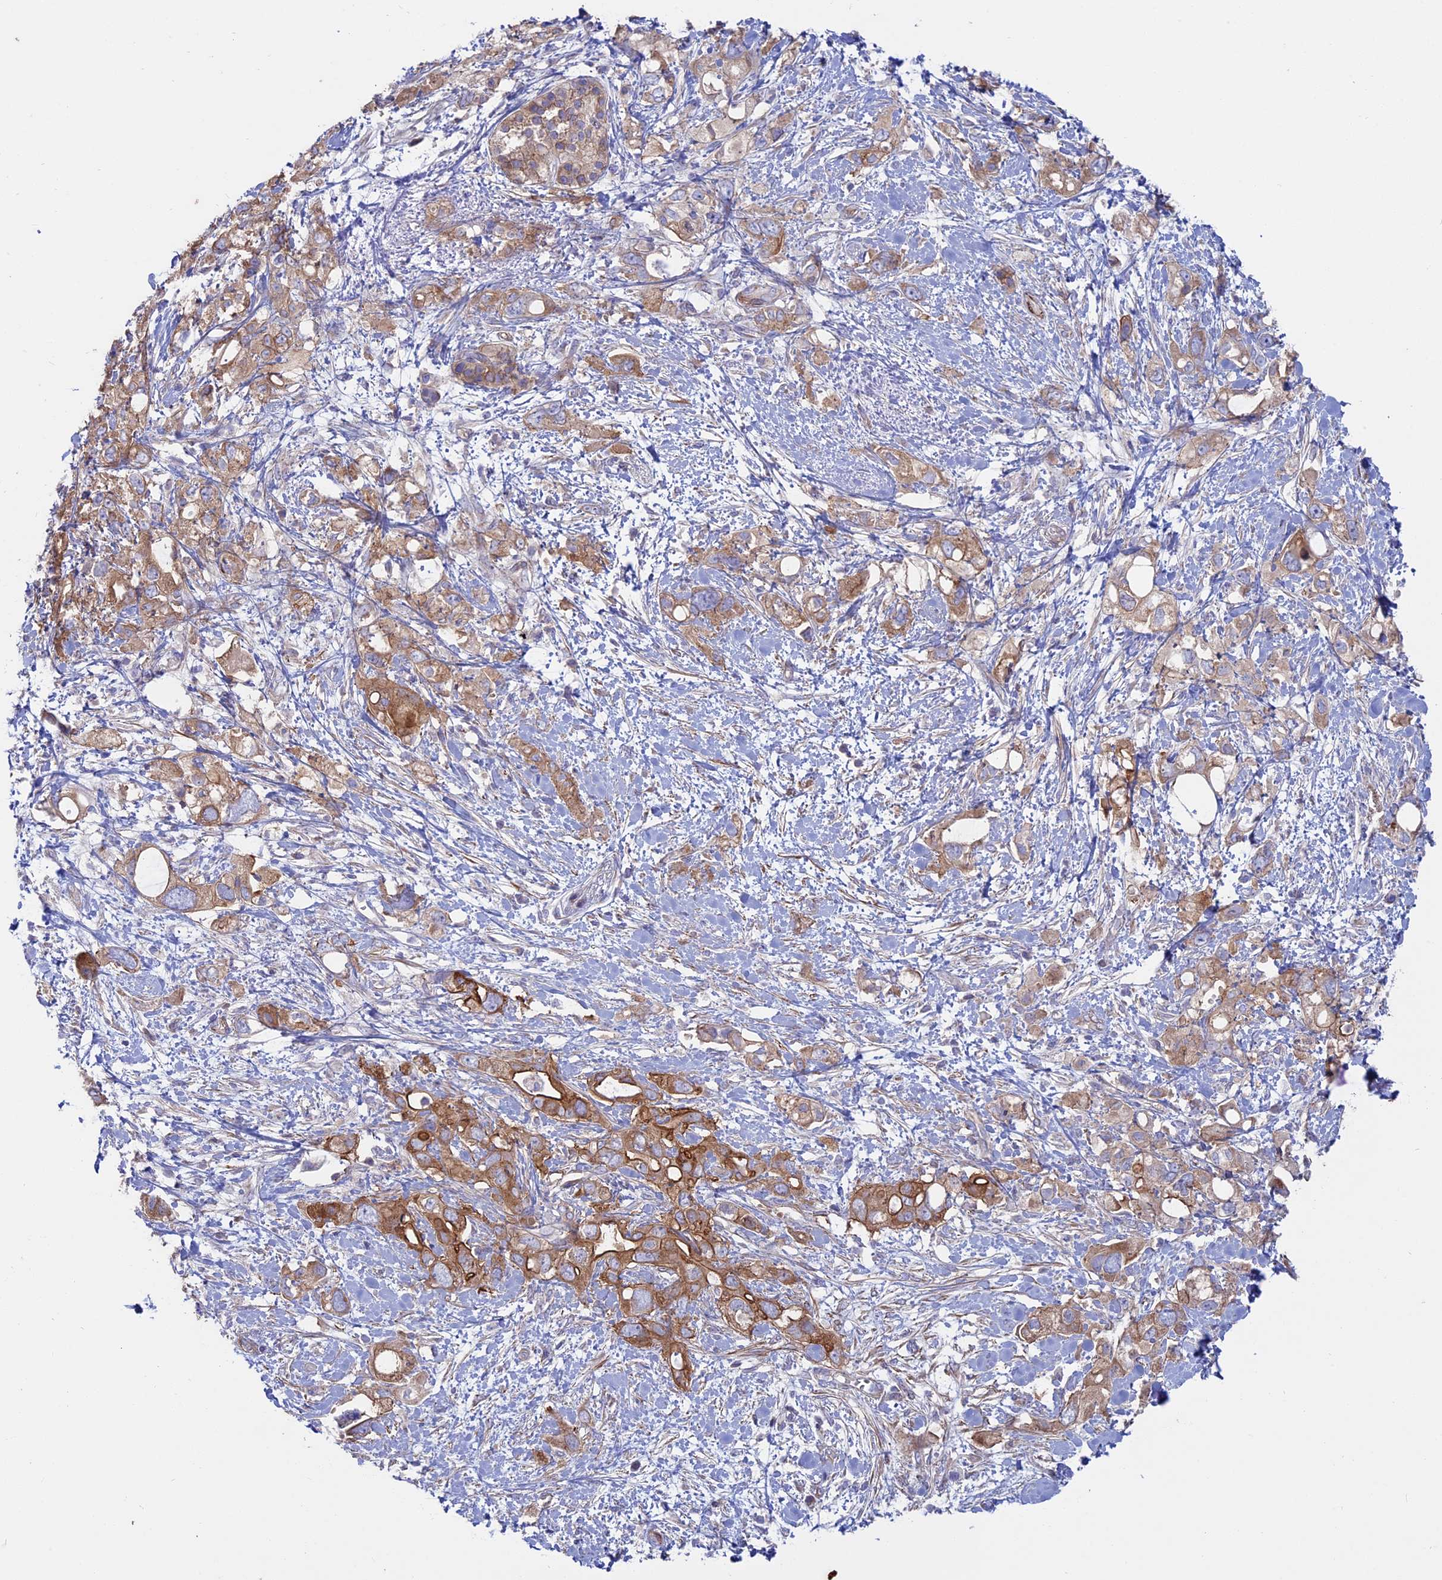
{"staining": {"intensity": "strong", "quantity": "25%-75%", "location": "cytoplasmic/membranous"}, "tissue": "pancreatic cancer", "cell_type": "Tumor cells", "image_type": "cancer", "snomed": [{"axis": "morphology", "description": "Adenocarcinoma, NOS"}, {"axis": "topography", "description": "Pancreas"}], "caption": "IHC micrograph of neoplastic tissue: pancreatic adenocarcinoma stained using immunohistochemistry displays high levels of strong protein expression localized specifically in the cytoplasmic/membranous of tumor cells, appearing as a cytoplasmic/membranous brown color.", "gene": "MYO5B", "patient": {"sex": "female", "age": 56}}